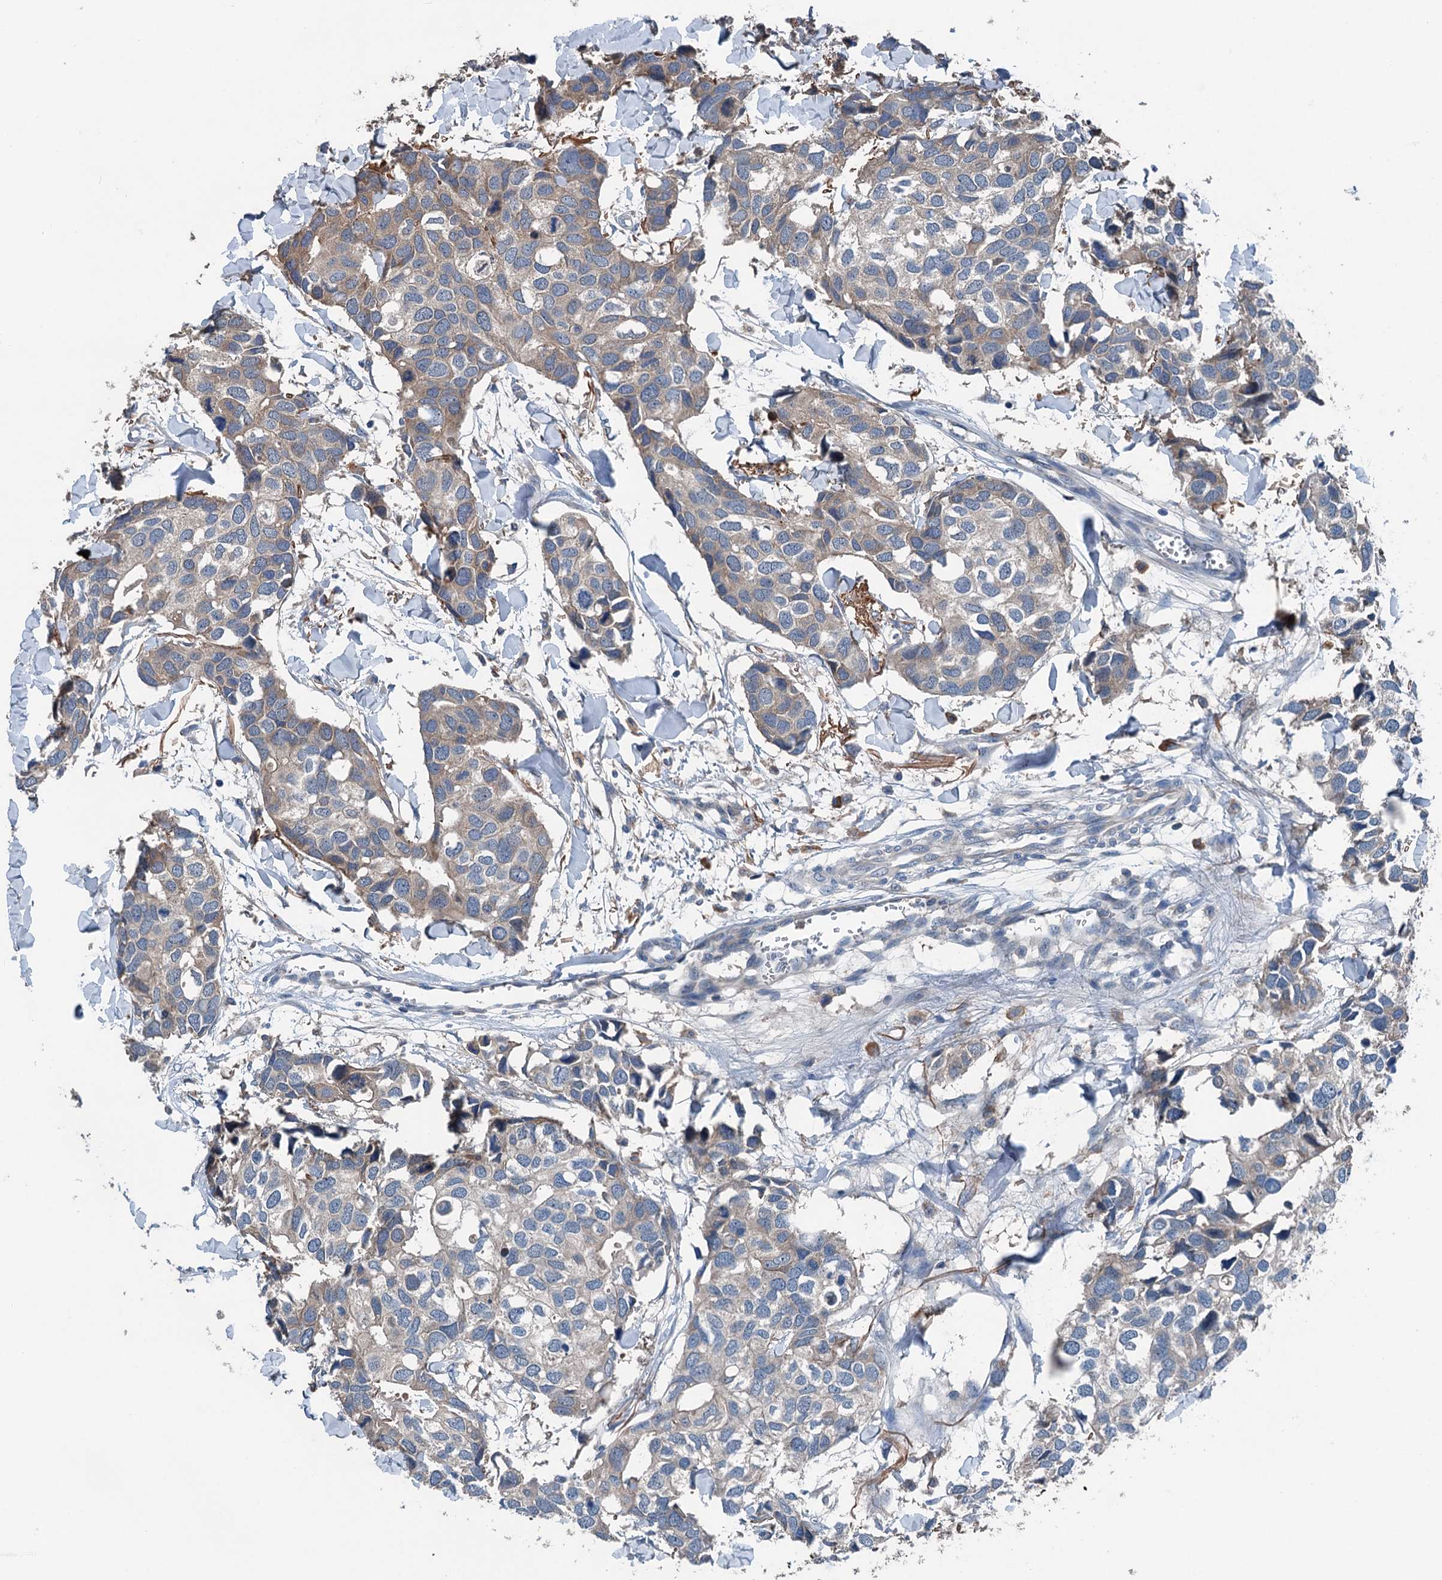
{"staining": {"intensity": "weak", "quantity": "<25%", "location": "cytoplasmic/membranous"}, "tissue": "breast cancer", "cell_type": "Tumor cells", "image_type": "cancer", "snomed": [{"axis": "morphology", "description": "Duct carcinoma"}, {"axis": "topography", "description": "Breast"}], "caption": "This is an IHC image of breast cancer. There is no expression in tumor cells.", "gene": "PDSS1", "patient": {"sex": "female", "age": 83}}